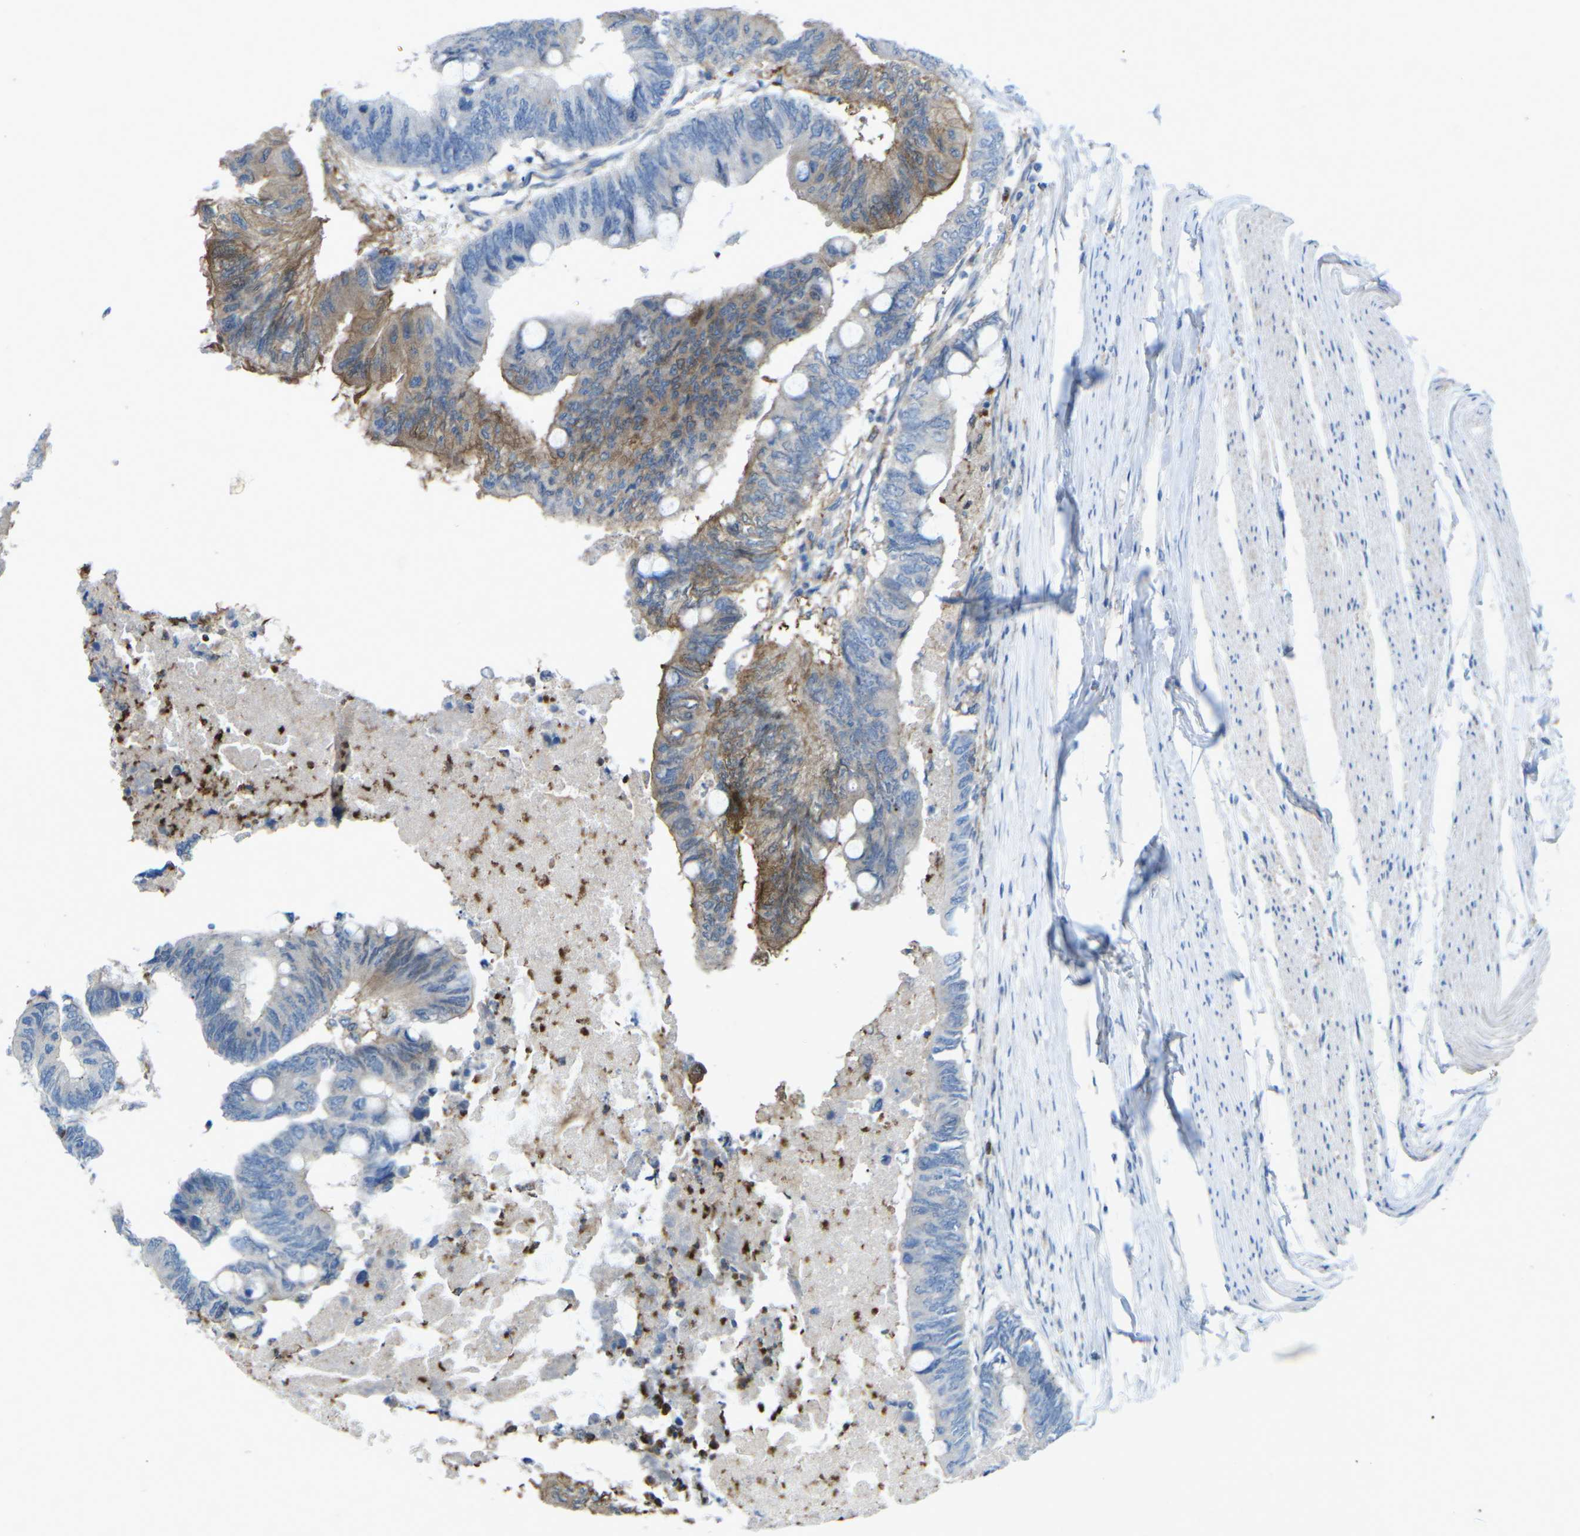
{"staining": {"intensity": "moderate", "quantity": "25%-75%", "location": "cytoplasmic/membranous"}, "tissue": "colorectal cancer", "cell_type": "Tumor cells", "image_type": "cancer", "snomed": [{"axis": "morphology", "description": "Normal tissue, NOS"}, {"axis": "morphology", "description": "Adenocarcinoma, NOS"}, {"axis": "topography", "description": "Rectum"}, {"axis": "topography", "description": "Peripheral nerve tissue"}], "caption": "Immunohistochemistry (IHC) image of human colorectal cancer stained for a protein (brown), which exhibits medium levels of moderate cytoplasmic/membranous positivity in approximately 25%-75% of tumor cells.", "gene": "STK11", "patient": {"sex": "male", "age": 92}}